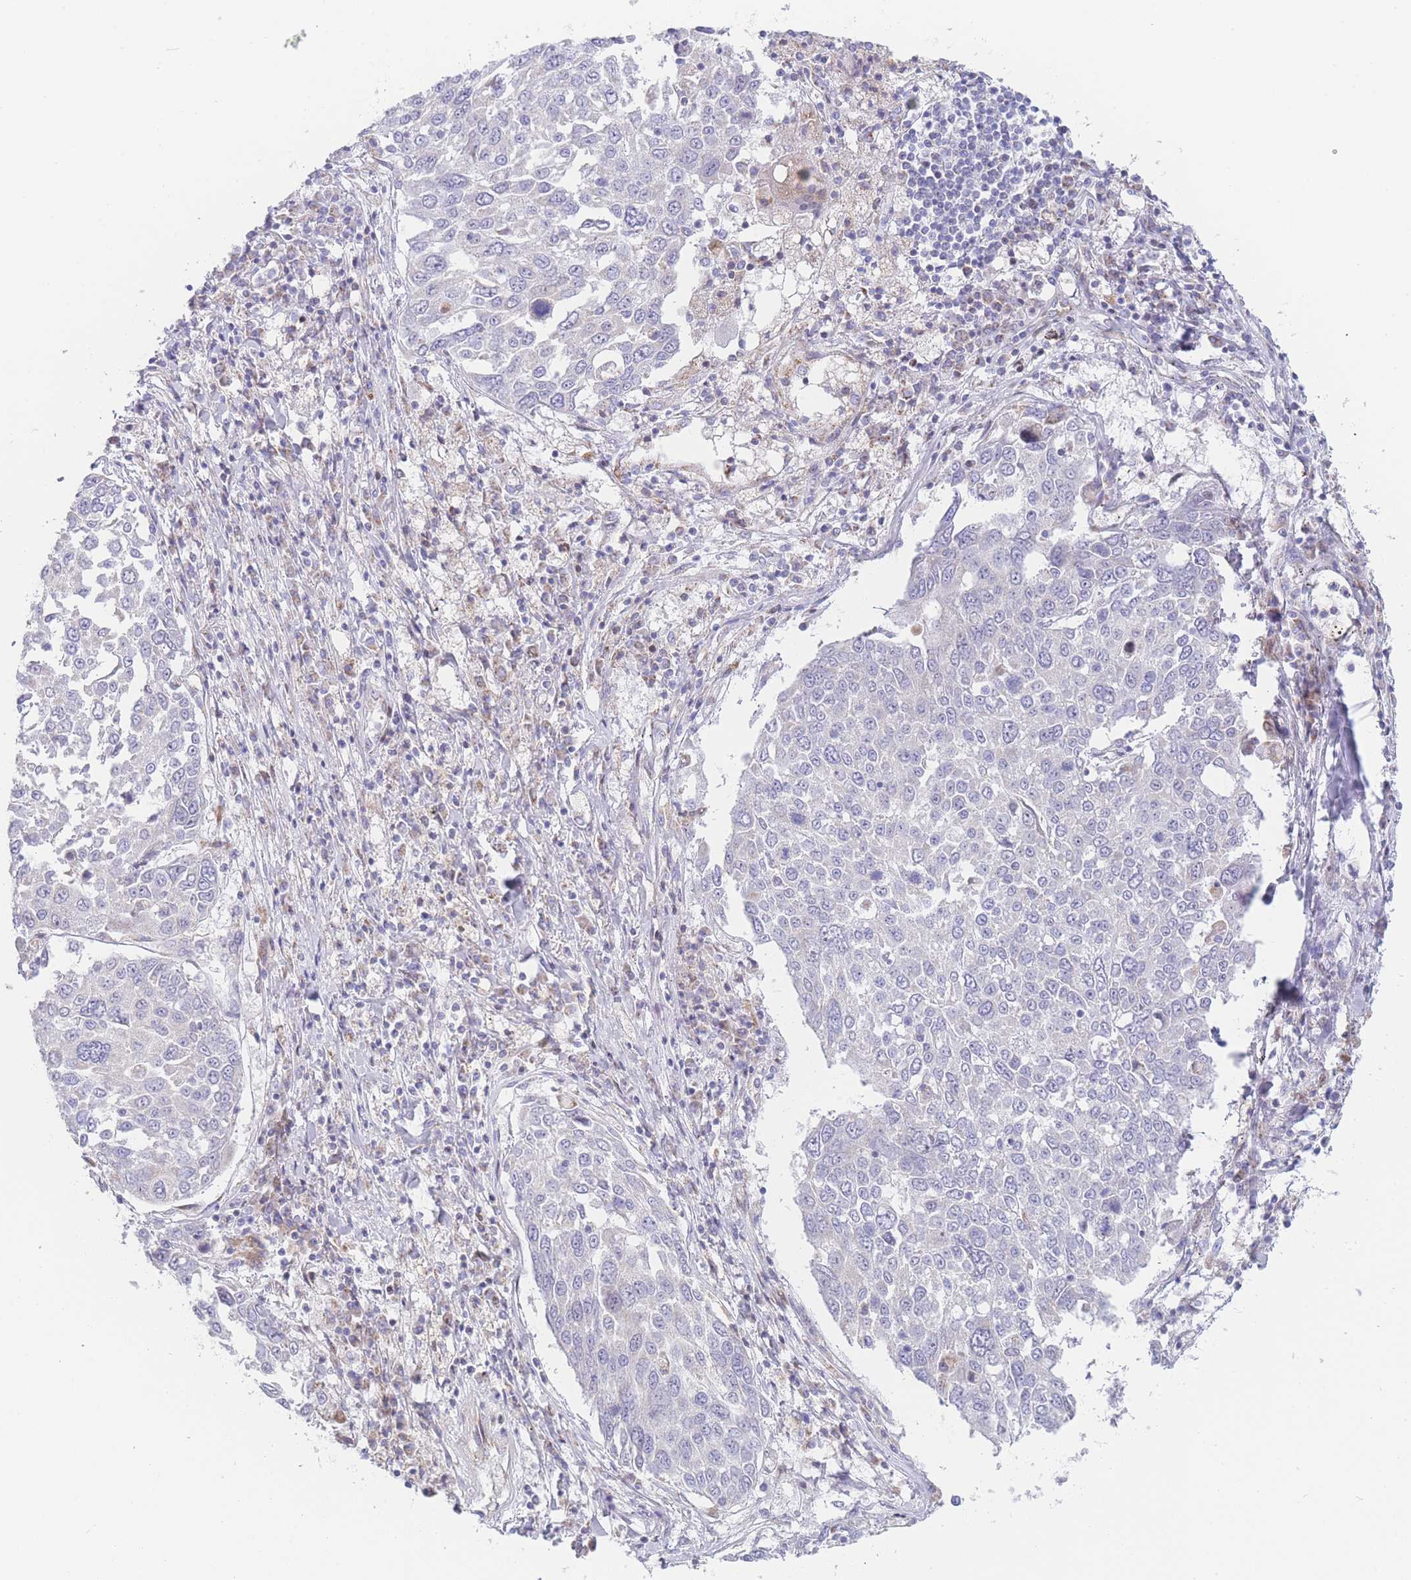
{"staining": {"intensity": "negative", "quantity": "none", "location": "none"}, "tissue": "lung cancer", "cell_type": "Tumor cells", "image_type": "cancer", "snomed": [{"axis": "morphology", "description": "Squamous cell carcinoma, NOS"}, {"axis": "topography", "description": "Lung"}], "caption": "The immunohistochemistry histopathology image has no significant positivity in tumor cells of lung squamous cell carcinoma tissue.", "gene": "GPAM", "patient": {"sex": "male", "age": 65}}